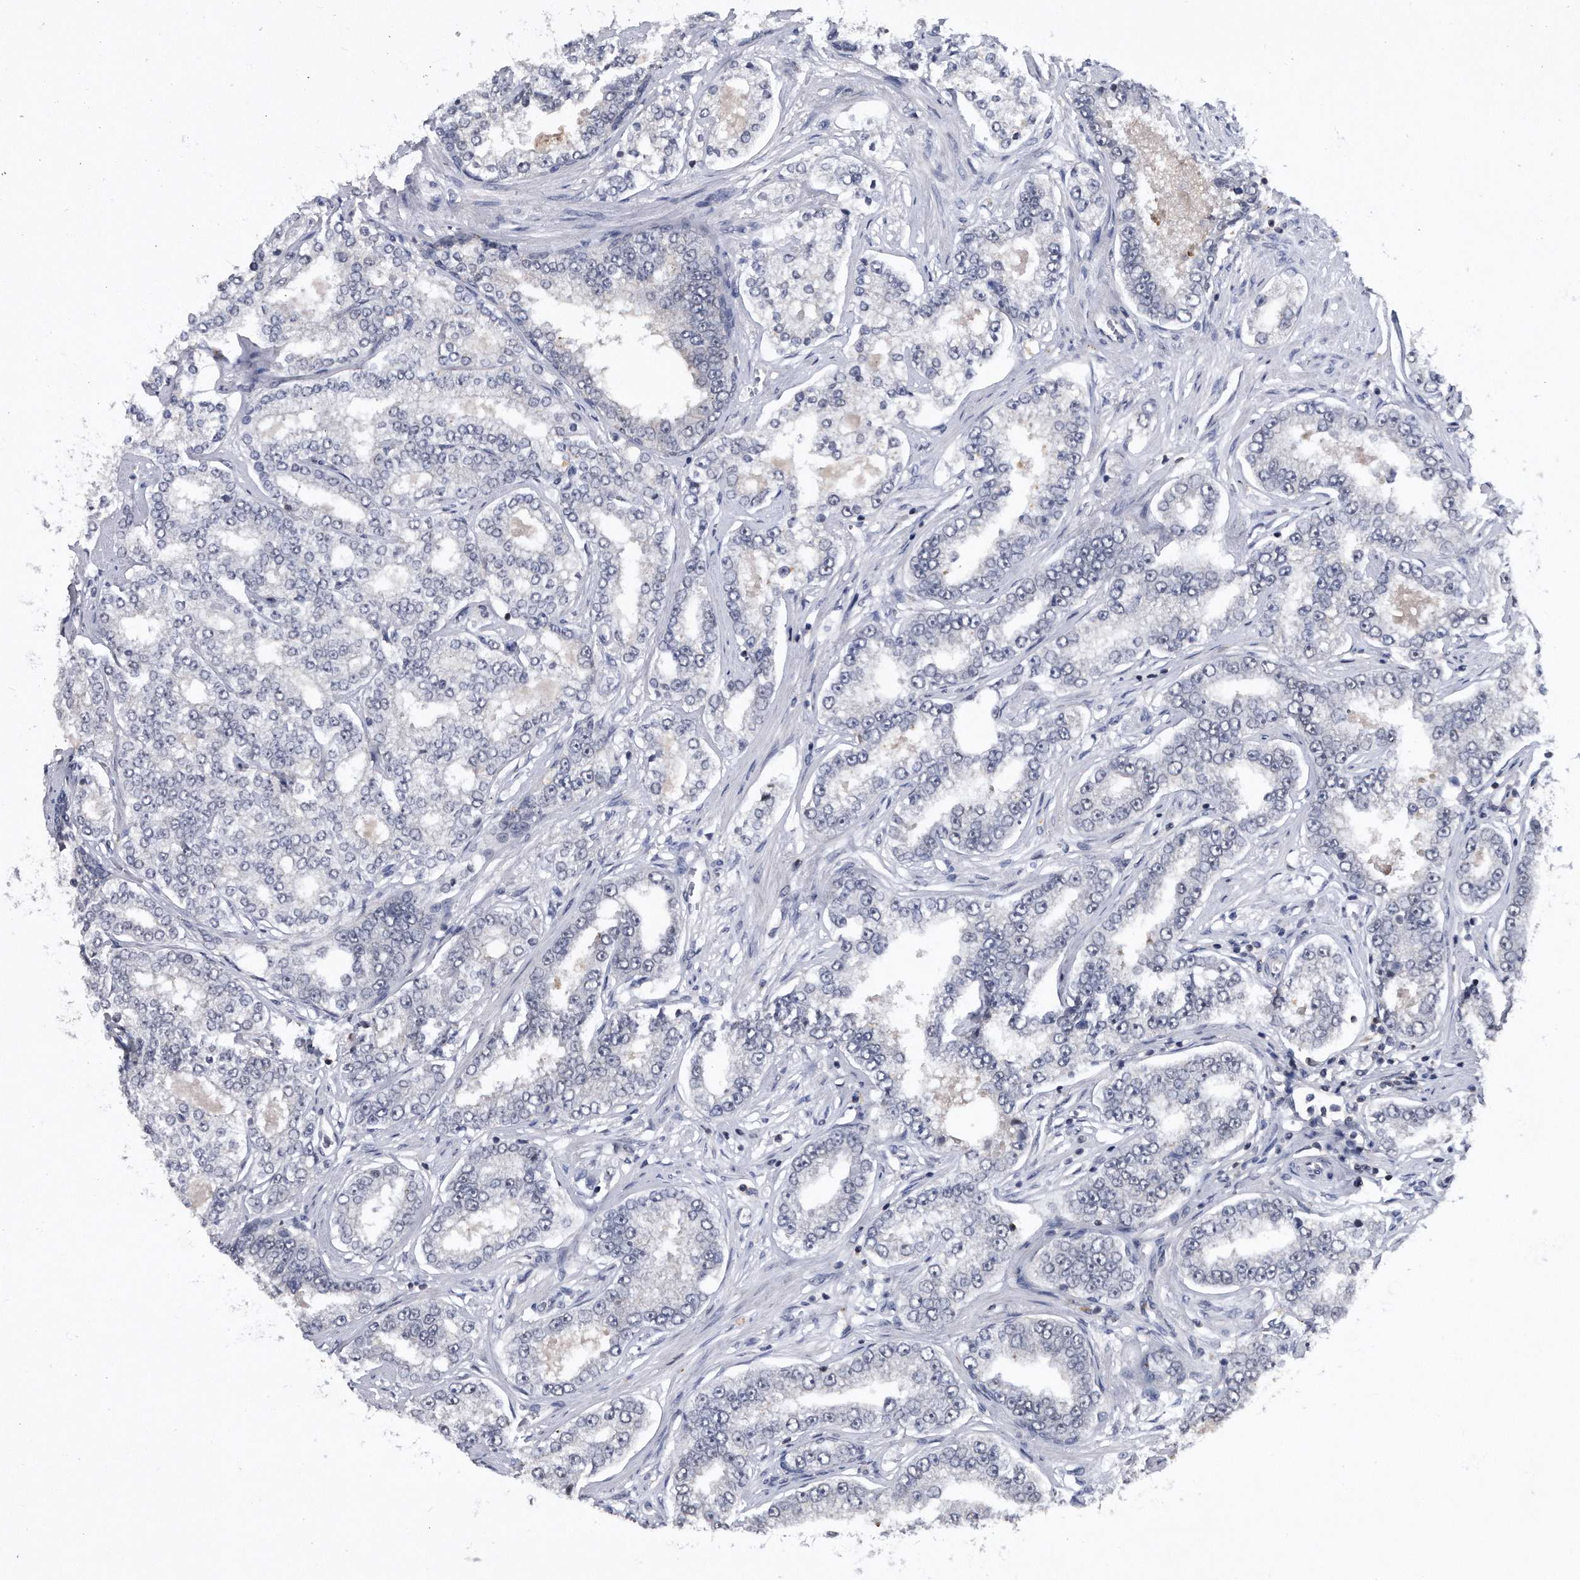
{"staining": {"intensity": "negative", "quantity": "none", "location": "none"}, "tissue": "prostate cancer", "cell_type": "Tumor cells", "image_type": "cancer", "snomed": [{"axis": "morphology", "description": "Normal tissue, NOS"}, {"axis": "morphology", "description": "Adenocarcinoma, High grade"}, {"axis": "topography", "description": "Prostate"}], "caption": "The histopathology image demonstrates no significant expression in tumor cells of high-grade adenocarcinoma (prostate).", "gene": "VIRMA", "patient": {"sex": "male", "age": 83}}